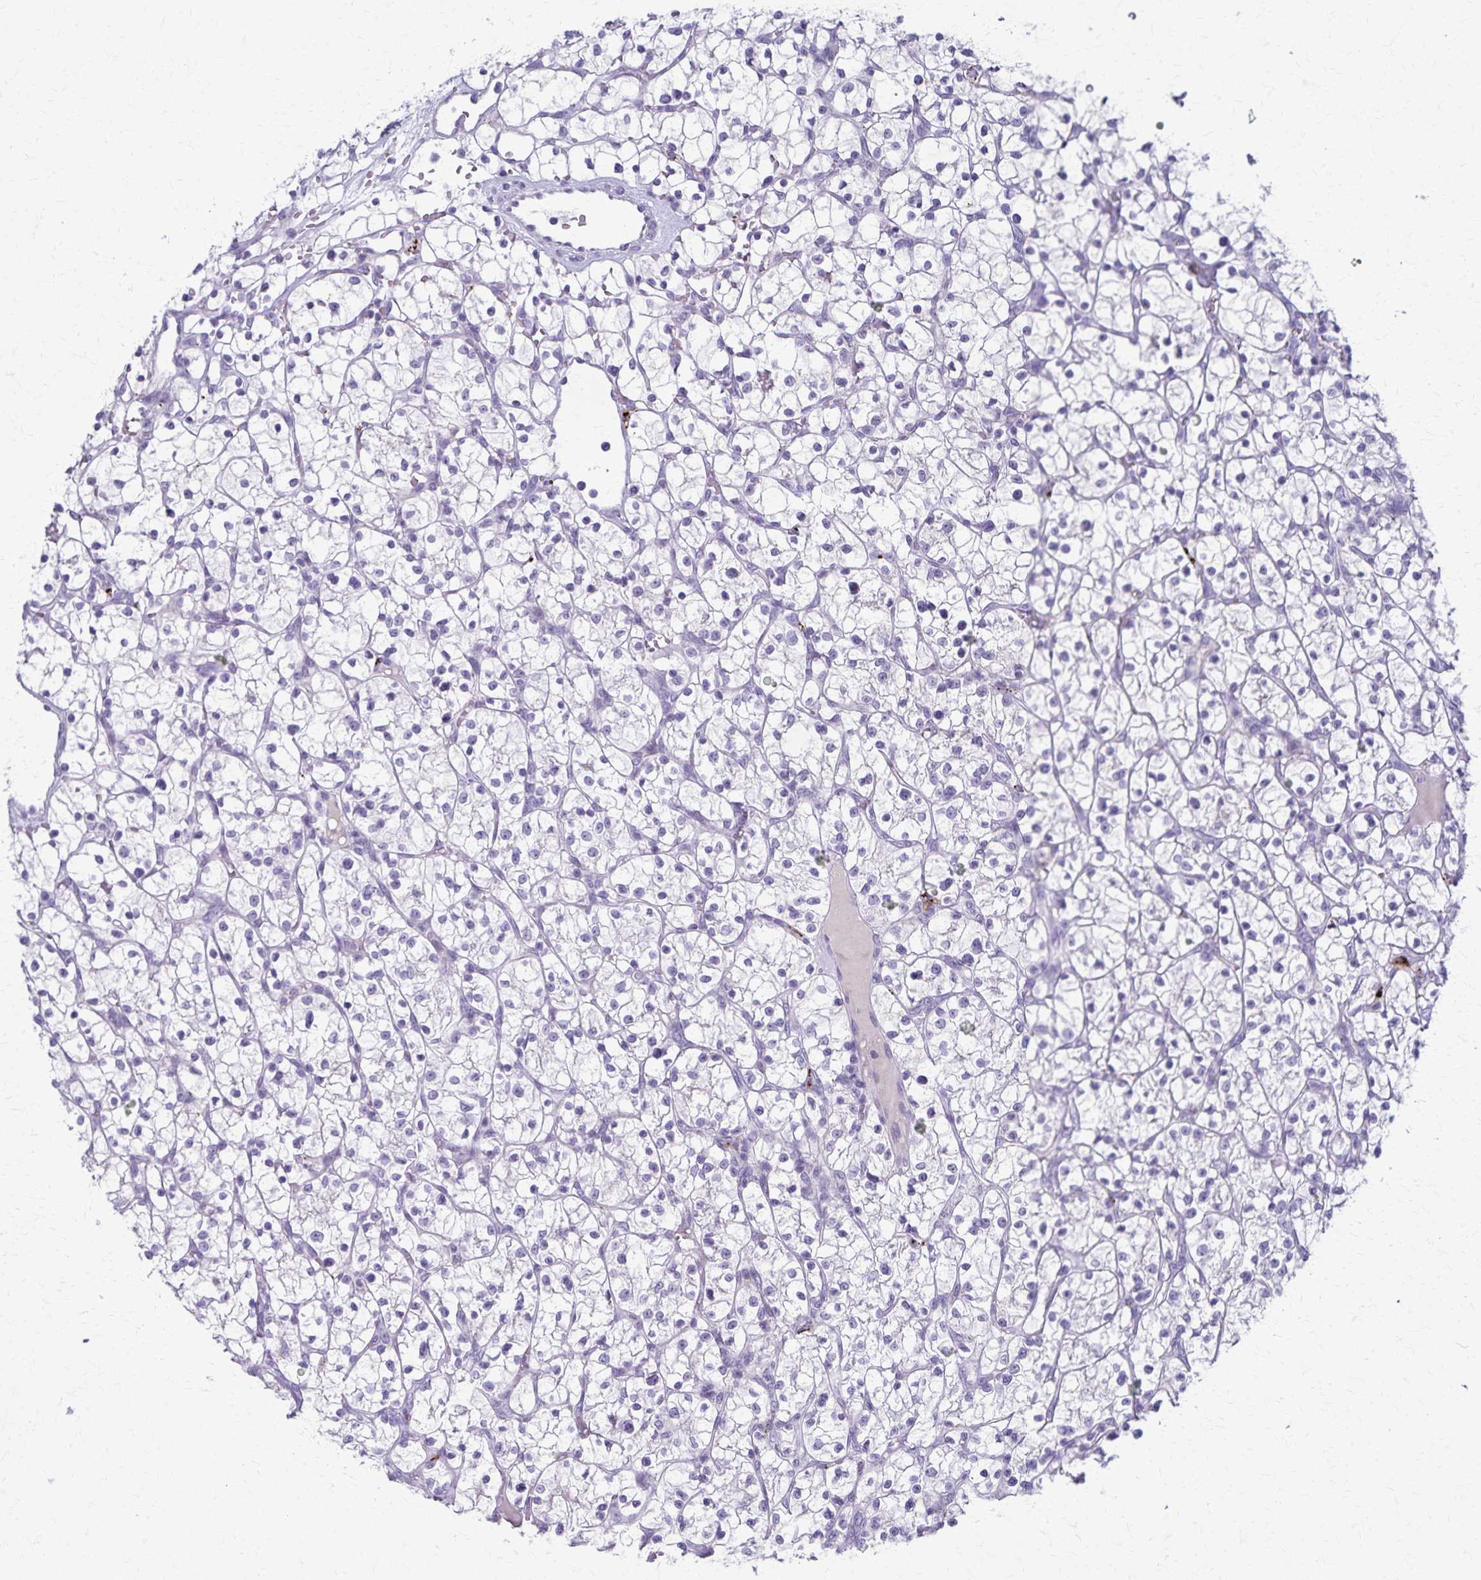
{"staining": {"intensity": "negative", "quantity": "none", "location": "none"}, "tissue": "renal cancer", "cell_type": "Tumor cells", "image_type": "cancer", "snomed": [{"axis": "morphology", "description": "Adenocarcinoma, NOS"}, {"axis": "topography", "description": "Kidney"}], "caption": "Tumor cells are negative for brown protein staining in adenocarcinoma (renal).", "gene": "TMEM60", "patient": {"sex": "female", "age": 64}}